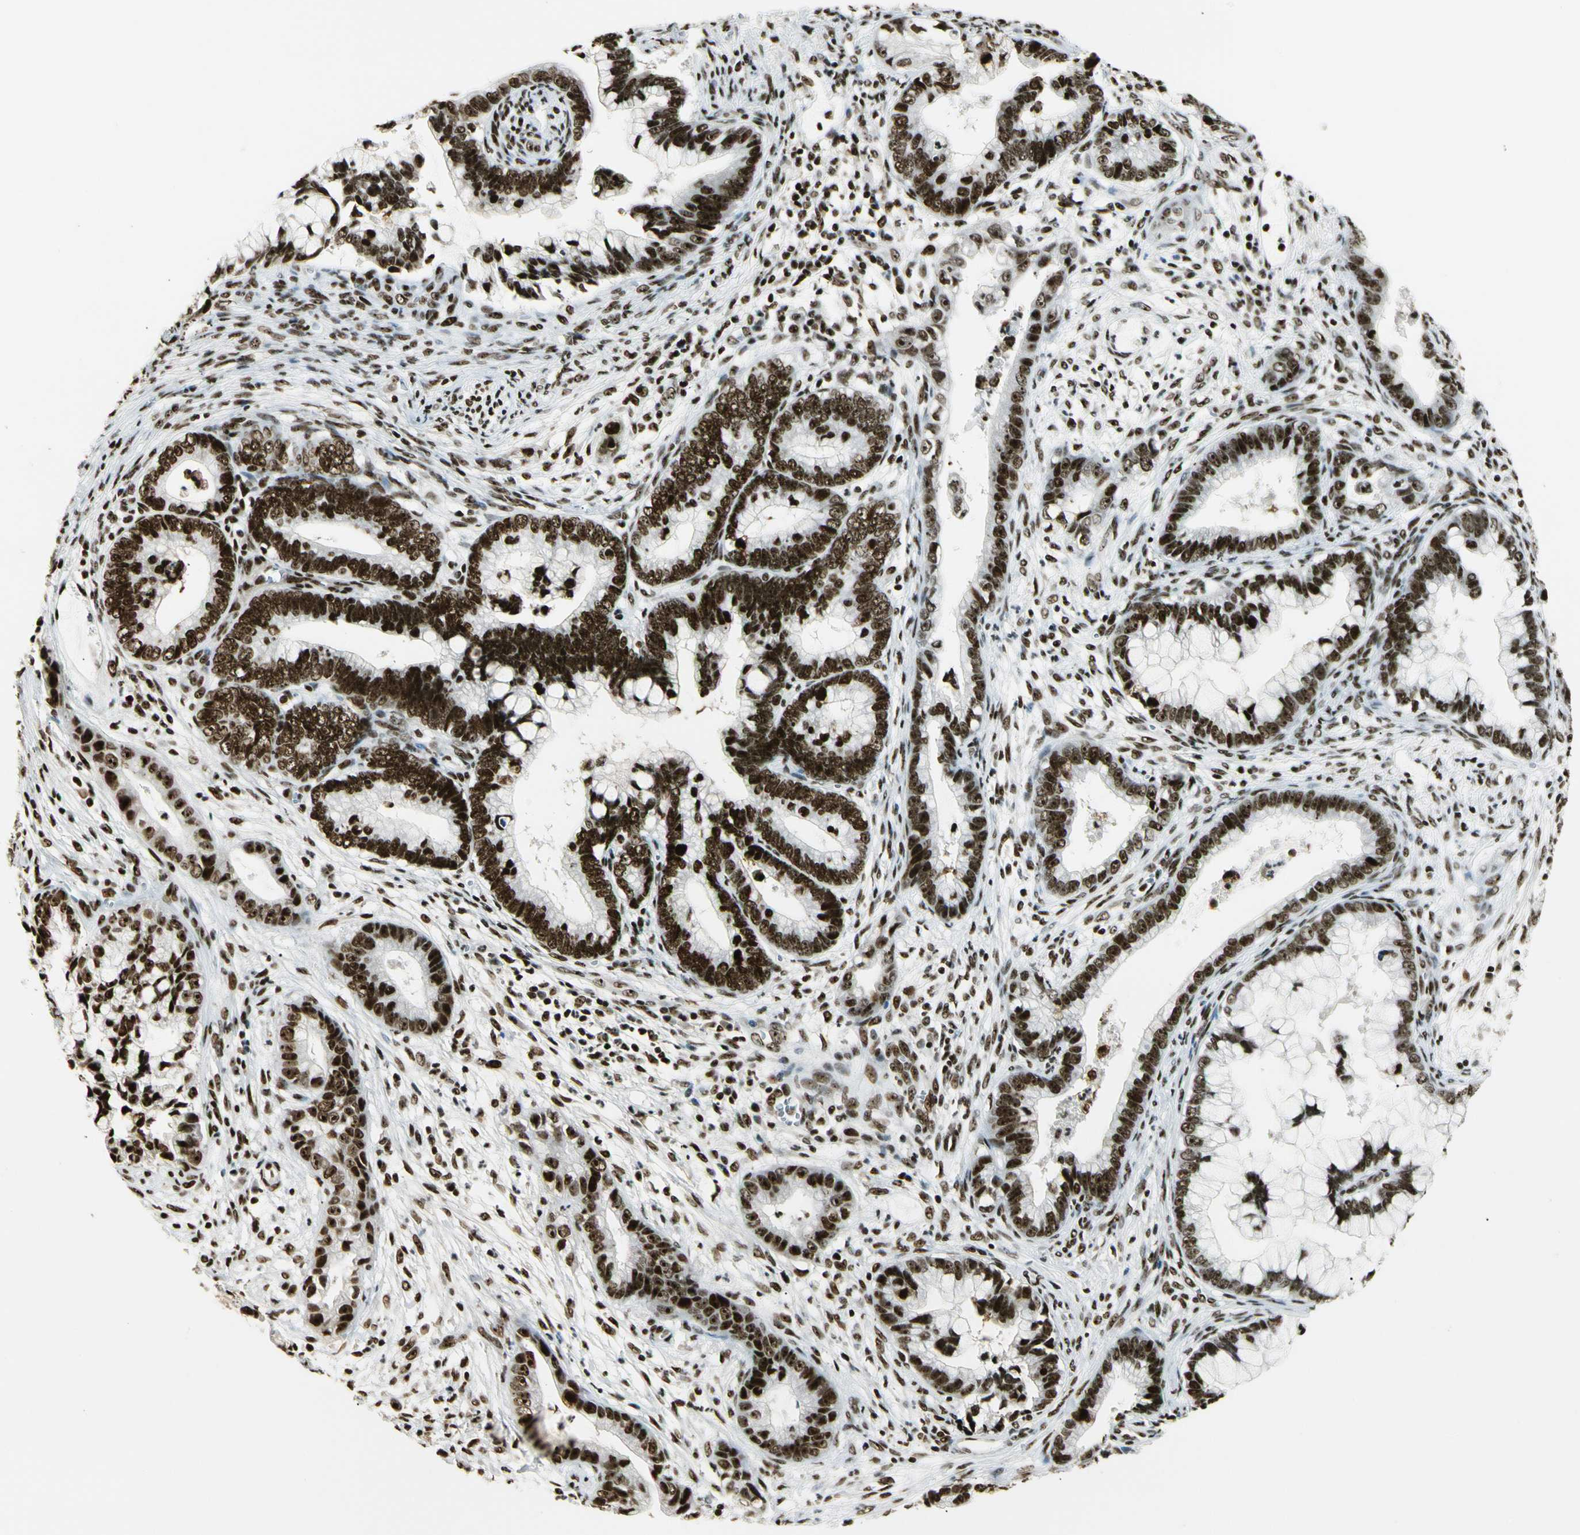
{"staining": {"intensity": "strong", "quantity": ">75%", "location": "nuclear"}, "tissue": "cervical cancer", "cell_type": "Tumor cells", "image_type": "cancer", "snomed": [{"axis": "morphology", "description": "Adenocarcinoma, NOS"}, {"axis": "topography", "description": "Cervix"}], "caption": "Protein staining displays strong nuclear positivity in approximately >75% of tumor cells in cervical adenocarcinoma. (Stains: DAB (3,3'-diaminobenzidine) in brown, nuclei in blue, Microscopy: brightfield microscopy at high magnification).", "gene": "UBTF", "patient": {"sex": "female", "age": 44}}